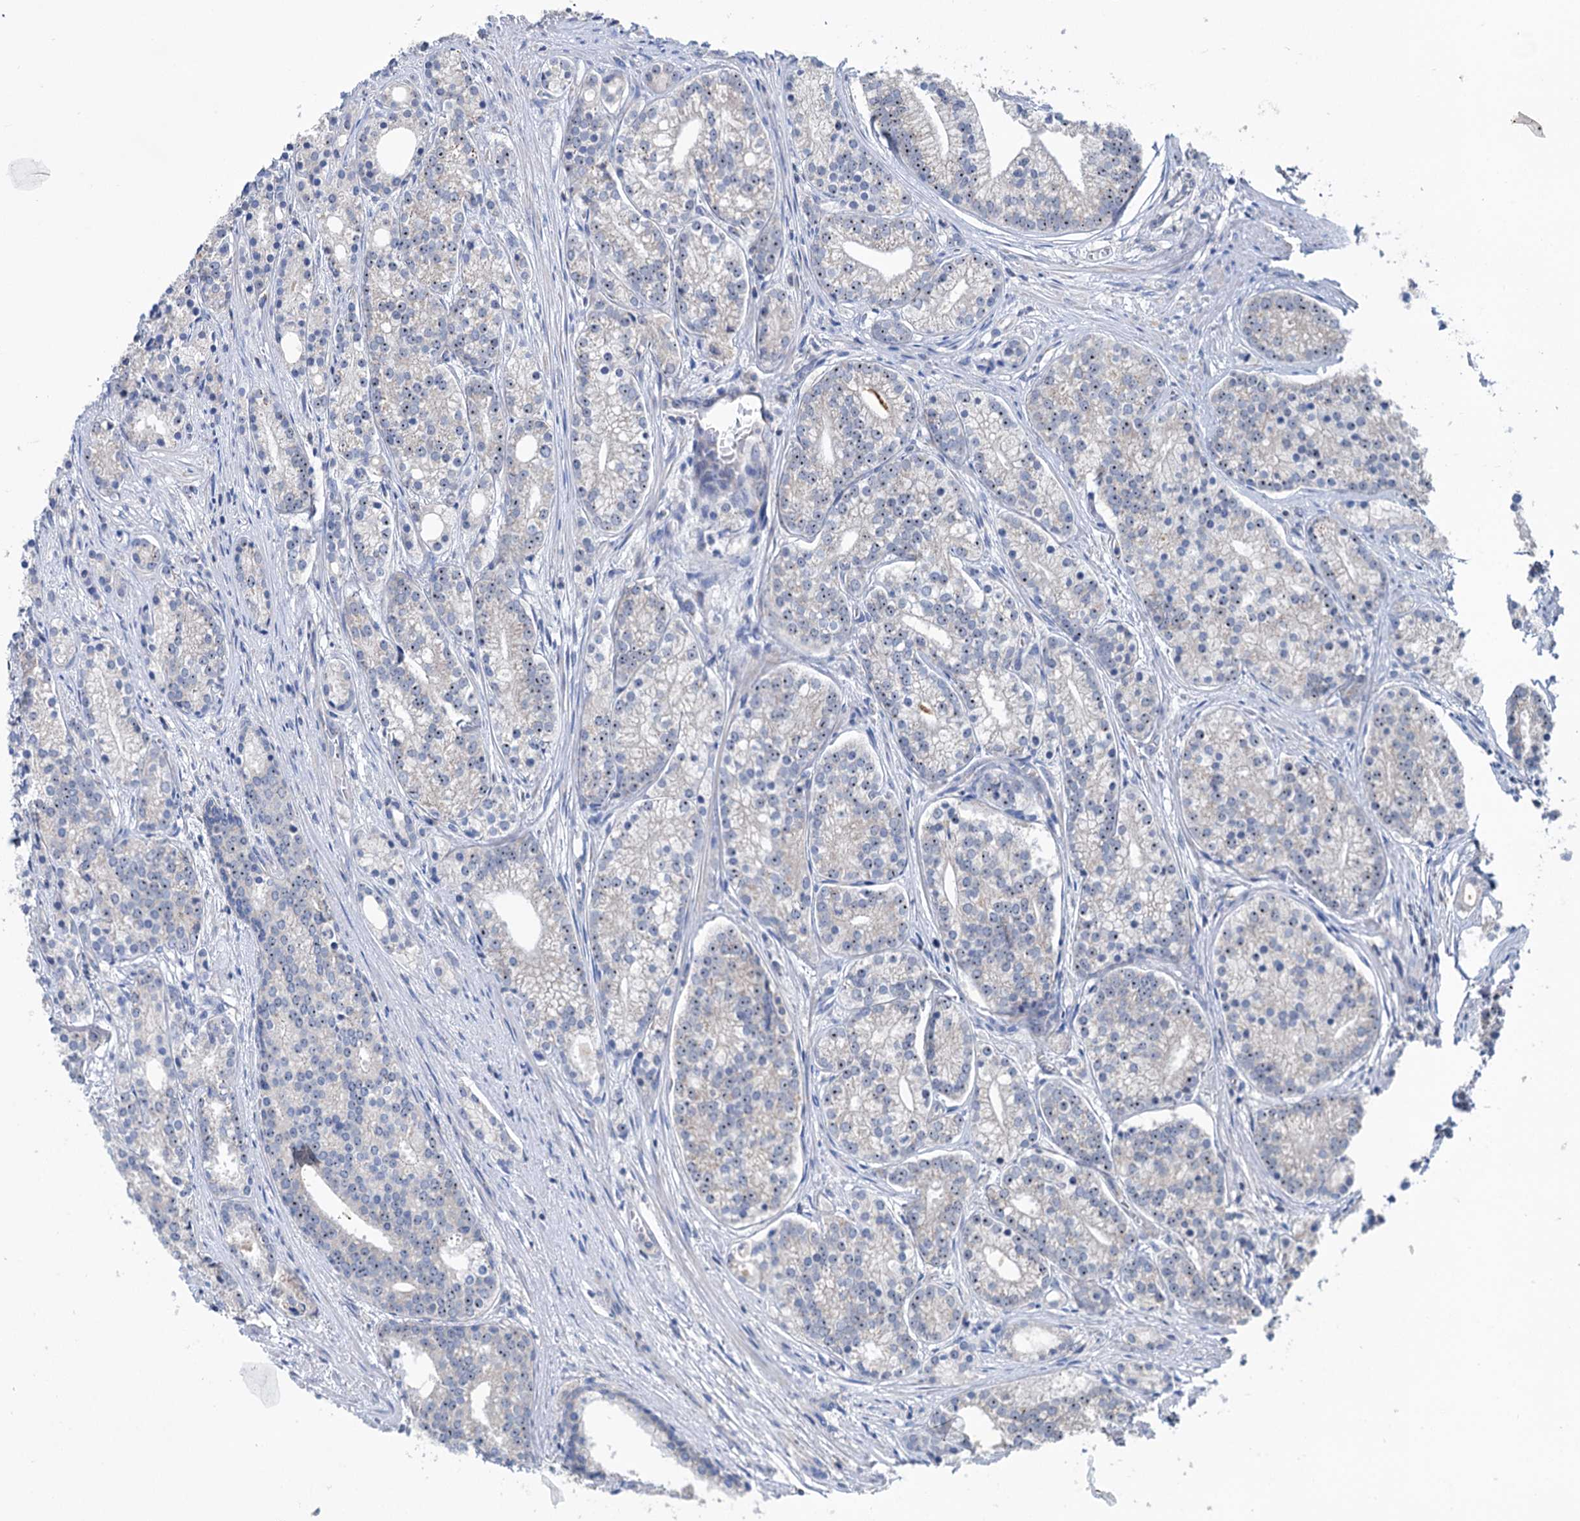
{"staining": {"intensity": "weak", "quantity": "25%-75%", "location": "nuclear"}, "tissue": "prostate cancer", "cell_type": "Tumor cells", "image_type": "cancer", "snomed": [{"axis": "morphology", "description": "Adenocarcinoma, Low grade"}, {"axis": "topography", "description": "Prostate"}], "caption": "Immunohistochemistry (IHC) staining of prostate low-grade adenocarcinoma, which shows low levels of weak nuclear positivity in approximately 25%-75% of tumor cells indicating weak nuclear protein positivity. The staining was performed using DAB (brown) for protein detection and nuclei were counterstained in hematoxylin (blue).", "gene": "HTR3B", "patient": {"sex": "male", "age": 71}}